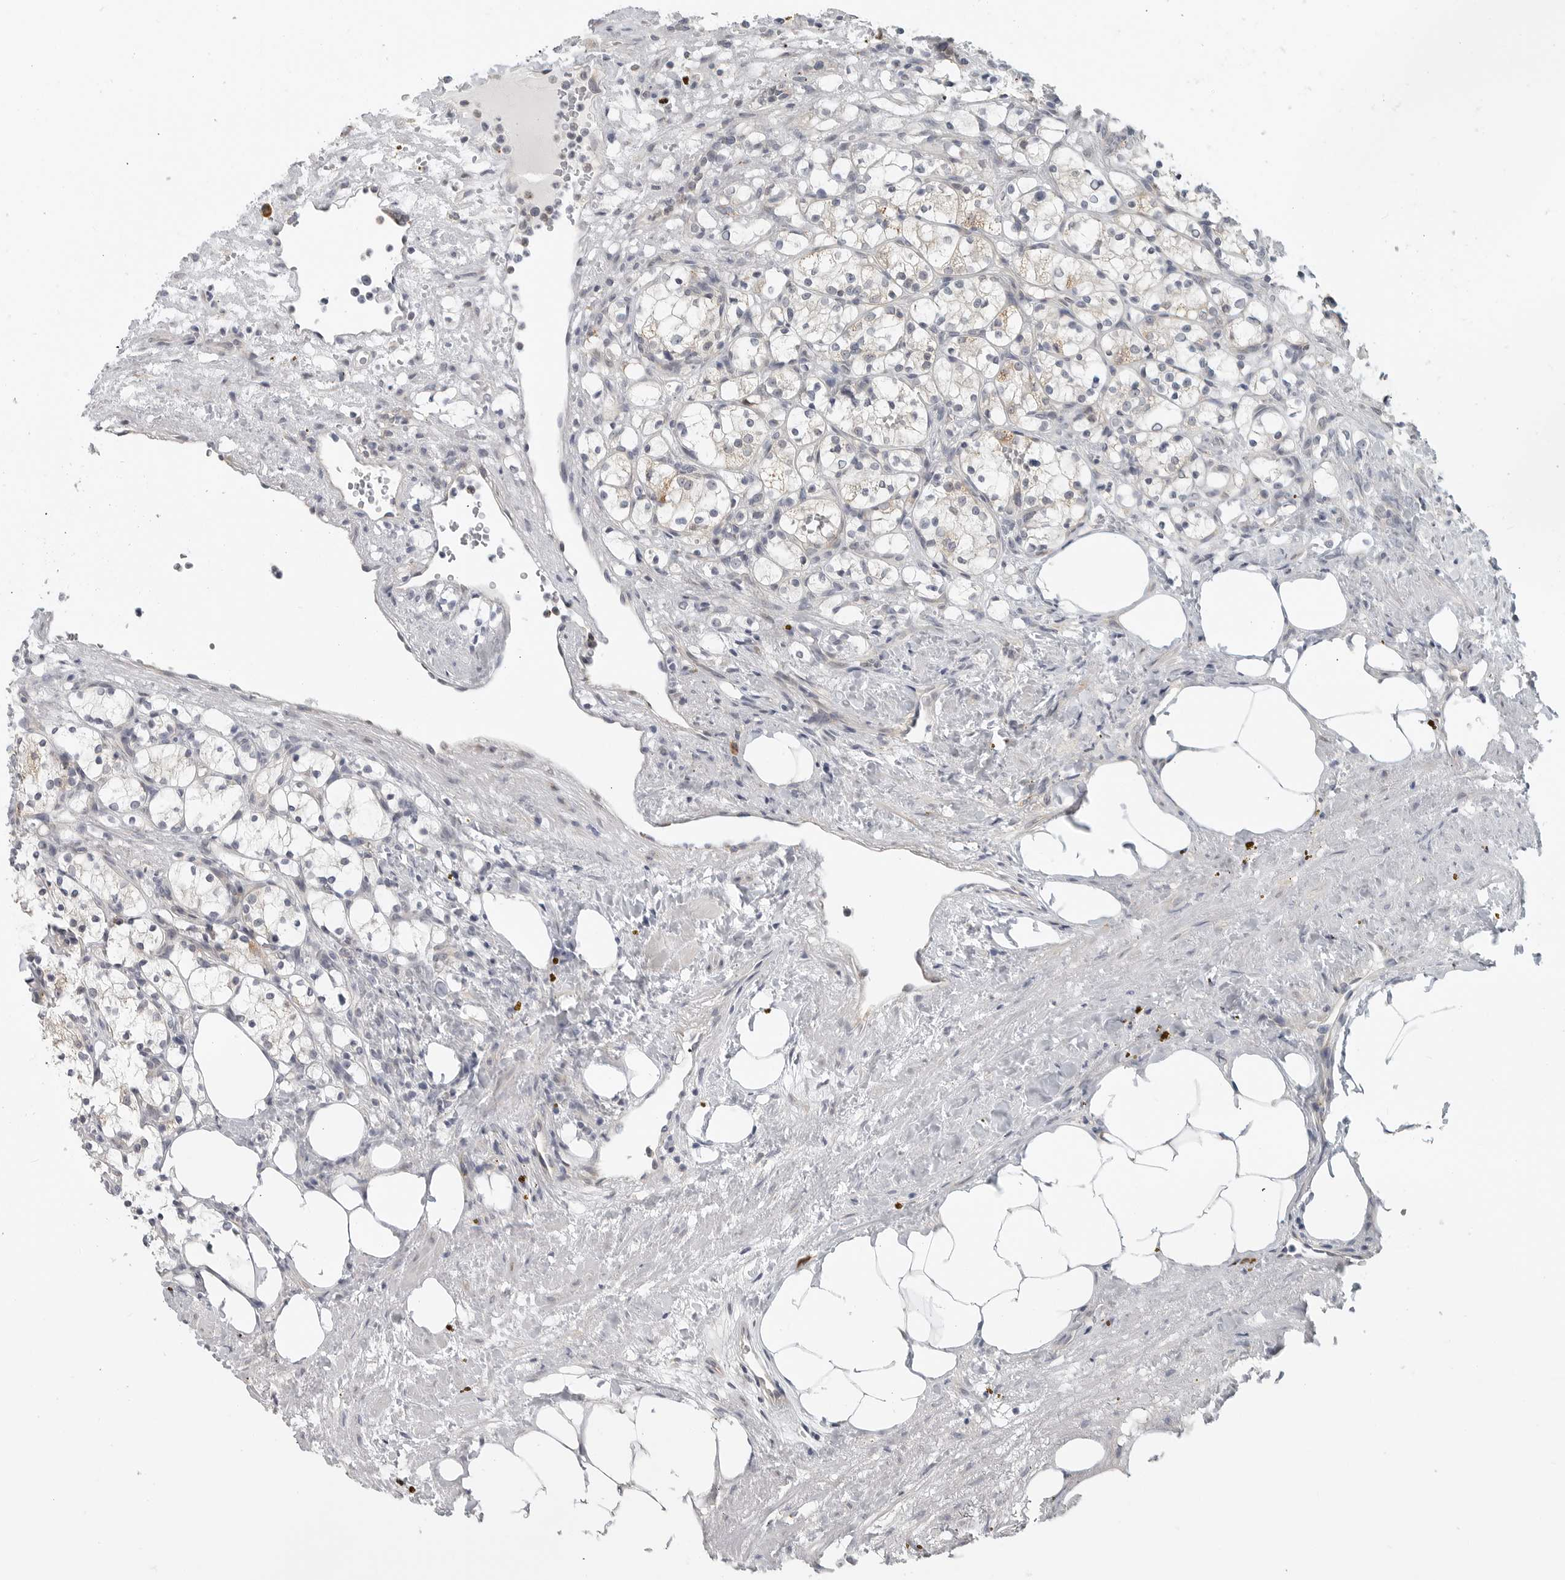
{"staining": {"intensity": "weak", "quantity": "25%-75%", "location": "cytoplasmic/membranous"}, "tissue": "renal cancer", "cell_type": "Tumor cells", "image_type": "cancer", "snomed": [{"axis": "morphology", "description": "Adenocarcinoma, NOS"}, {"axis": "topography", "description": "Kidney"}], "caption": "There is low levels of weak cytoplasmic/membranous expression in tumor cells of renal cancer, as demonstrated by immunohistochemical staining (brown color).", "gene": "IL12RB2", "patient": {"sex": "female", "age": 69}}